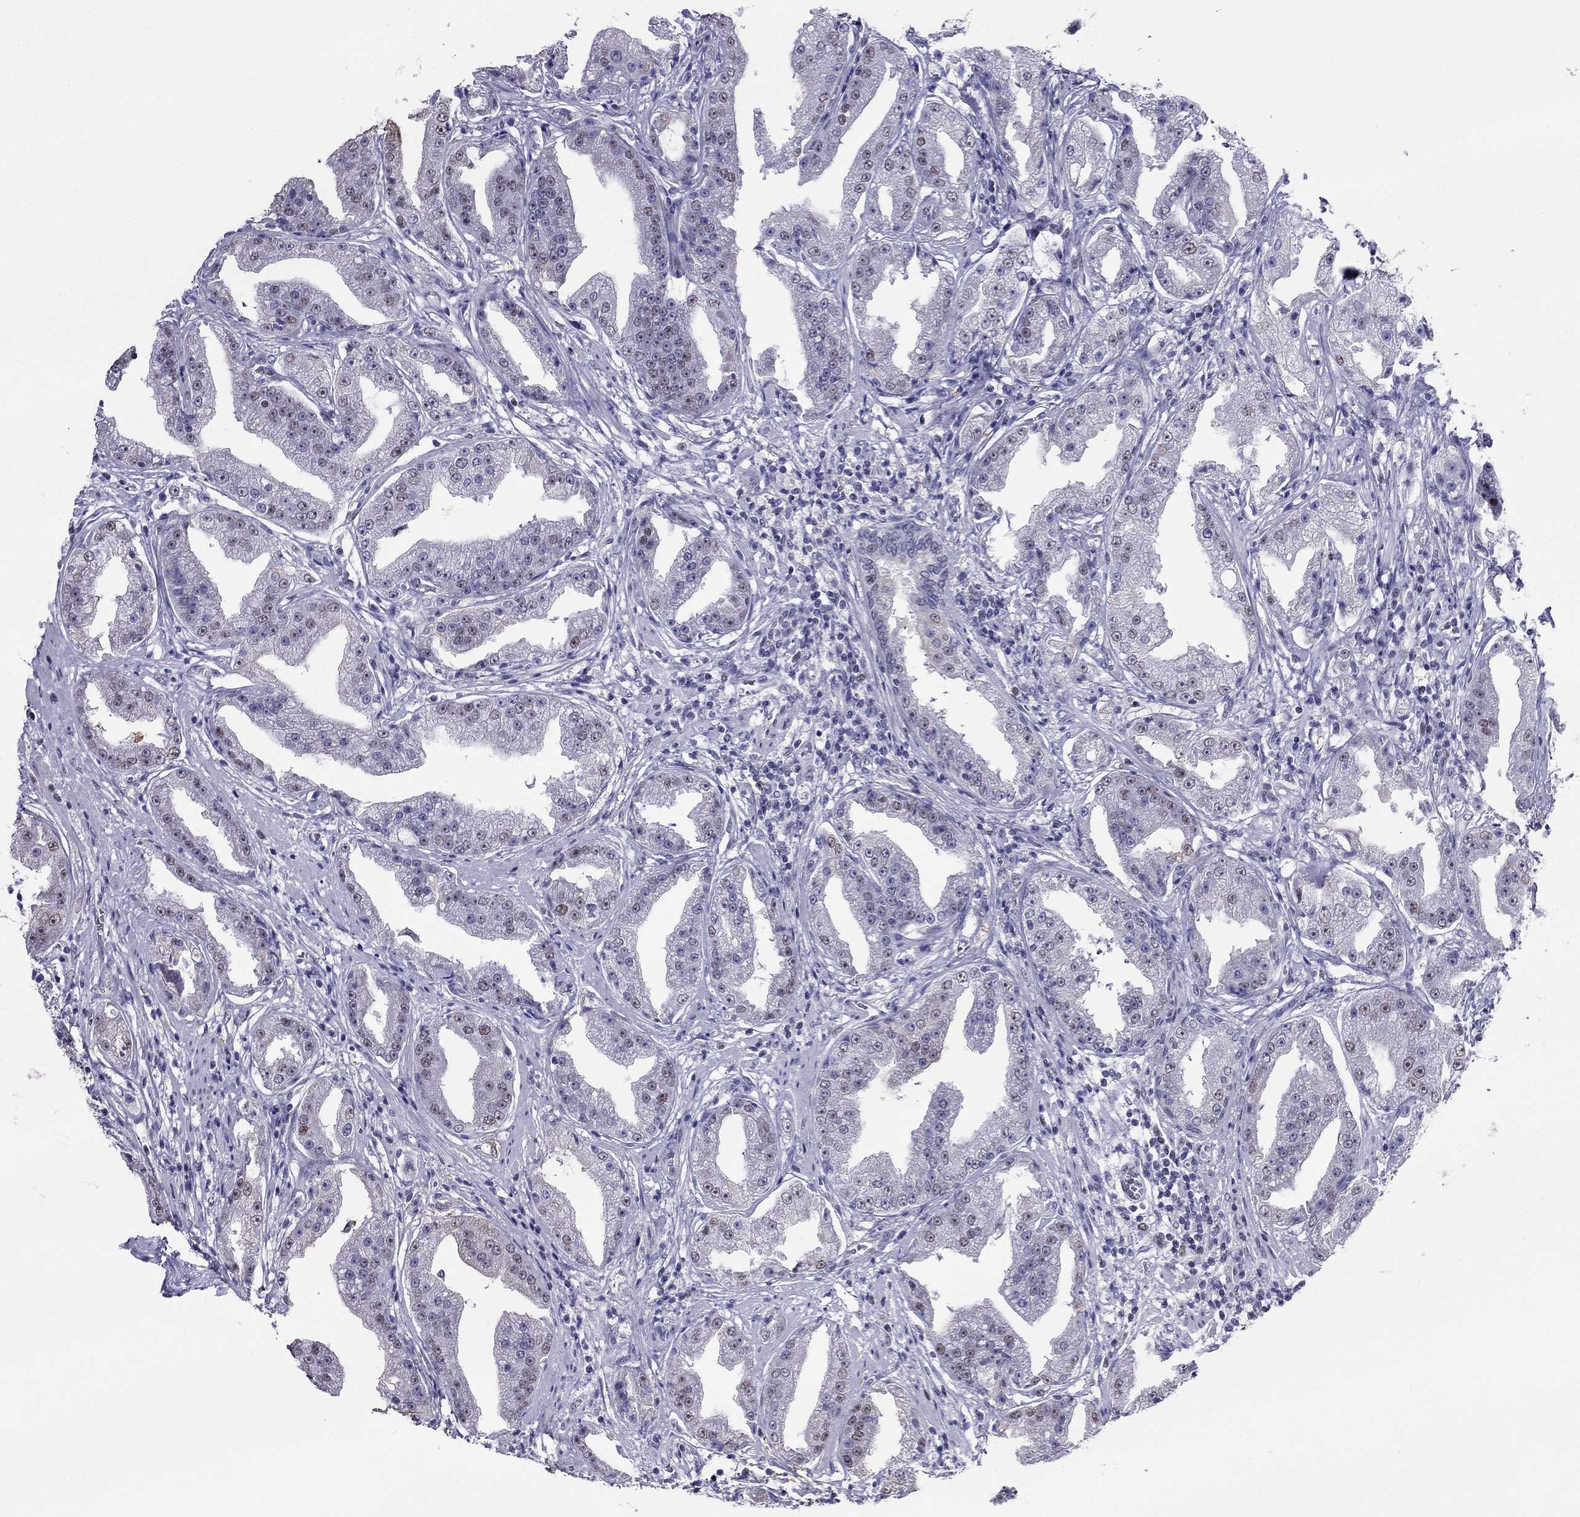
{"staining": {"intensity": "weak", "quantity": "<25%", "location": "nuclear"}, "tissue": "prostate cancer", "cell_type": "Tumor cells", "image_type": "cancer", "snomed": [{"axis": "morphology", "description": "Adenocarcinoma, Low grade"}, {"axis": "topography", "description": "Prostate"}], "caption": "DAB (3,3'-diaminobenzidine) immunohistochemical staining of prostate cancer (adenocarcinoma (low-grade)) shows no significant expression in tumor cells. (DAB (3,3'-diaminobenzidine) IHC visualized using brightfield microscopy, high magnification).", "gene": "PPM1G", "patient": {"sex": "male", "age": 62}}